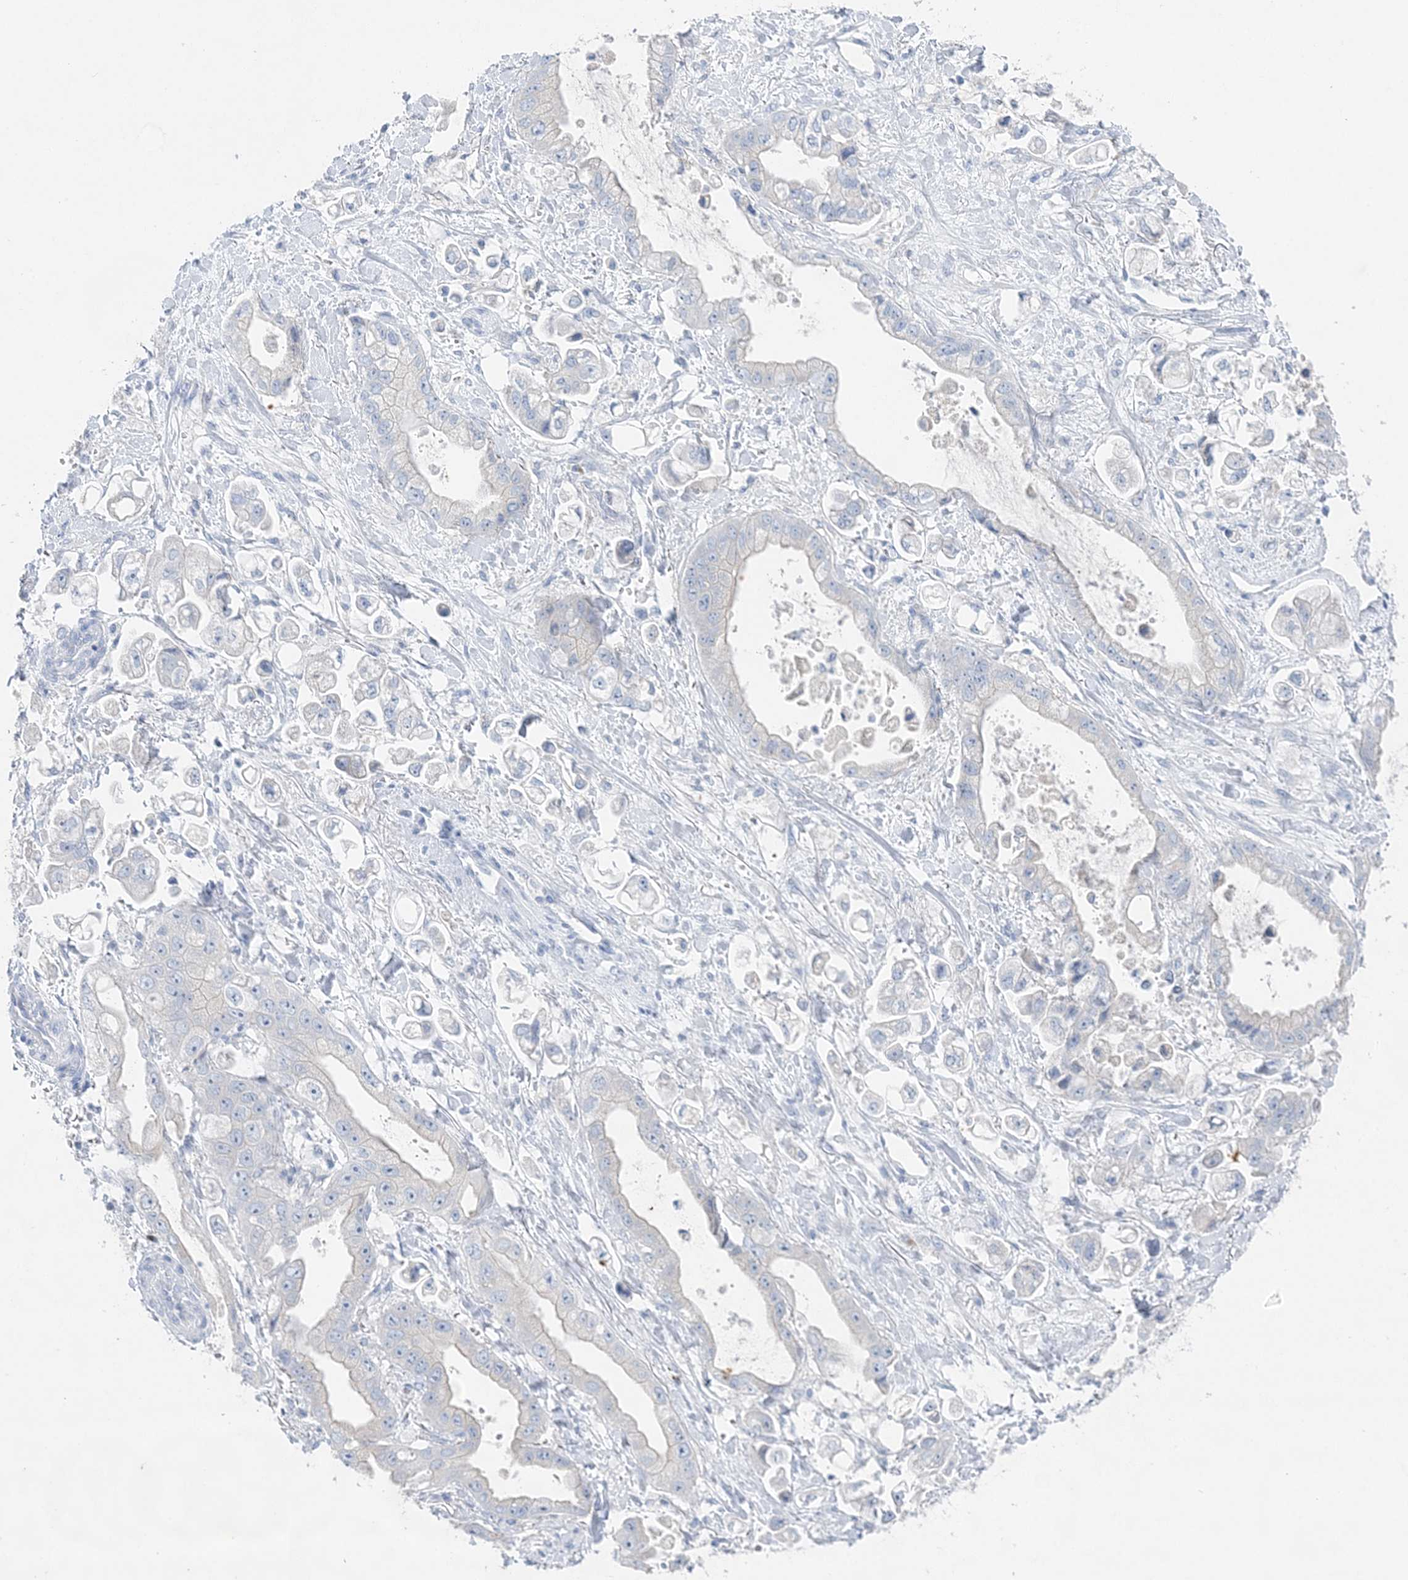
{"staining": {"intensity": "negative", "quantity": "none", "location": "none"}, "tissue": "stomach cancer", "cell_type": "Tumor cells", "image_type": "cancer", "snomed": [{"axis": "morphology", "description": "Adenocarcinoma, NOS"}, {"axis": "topography", "description": "Stomach"}], "caption": "High magnification brightfield microscopy of stomach adenocarcinoma stained with DAB (3,3'-diaminobenzidine) (brown) and counterstained with hematoxylin (blue): tumor cells show no significant staining.", "gene": "SLC5A6", "patient": {"sex": "male", "age": 62}}